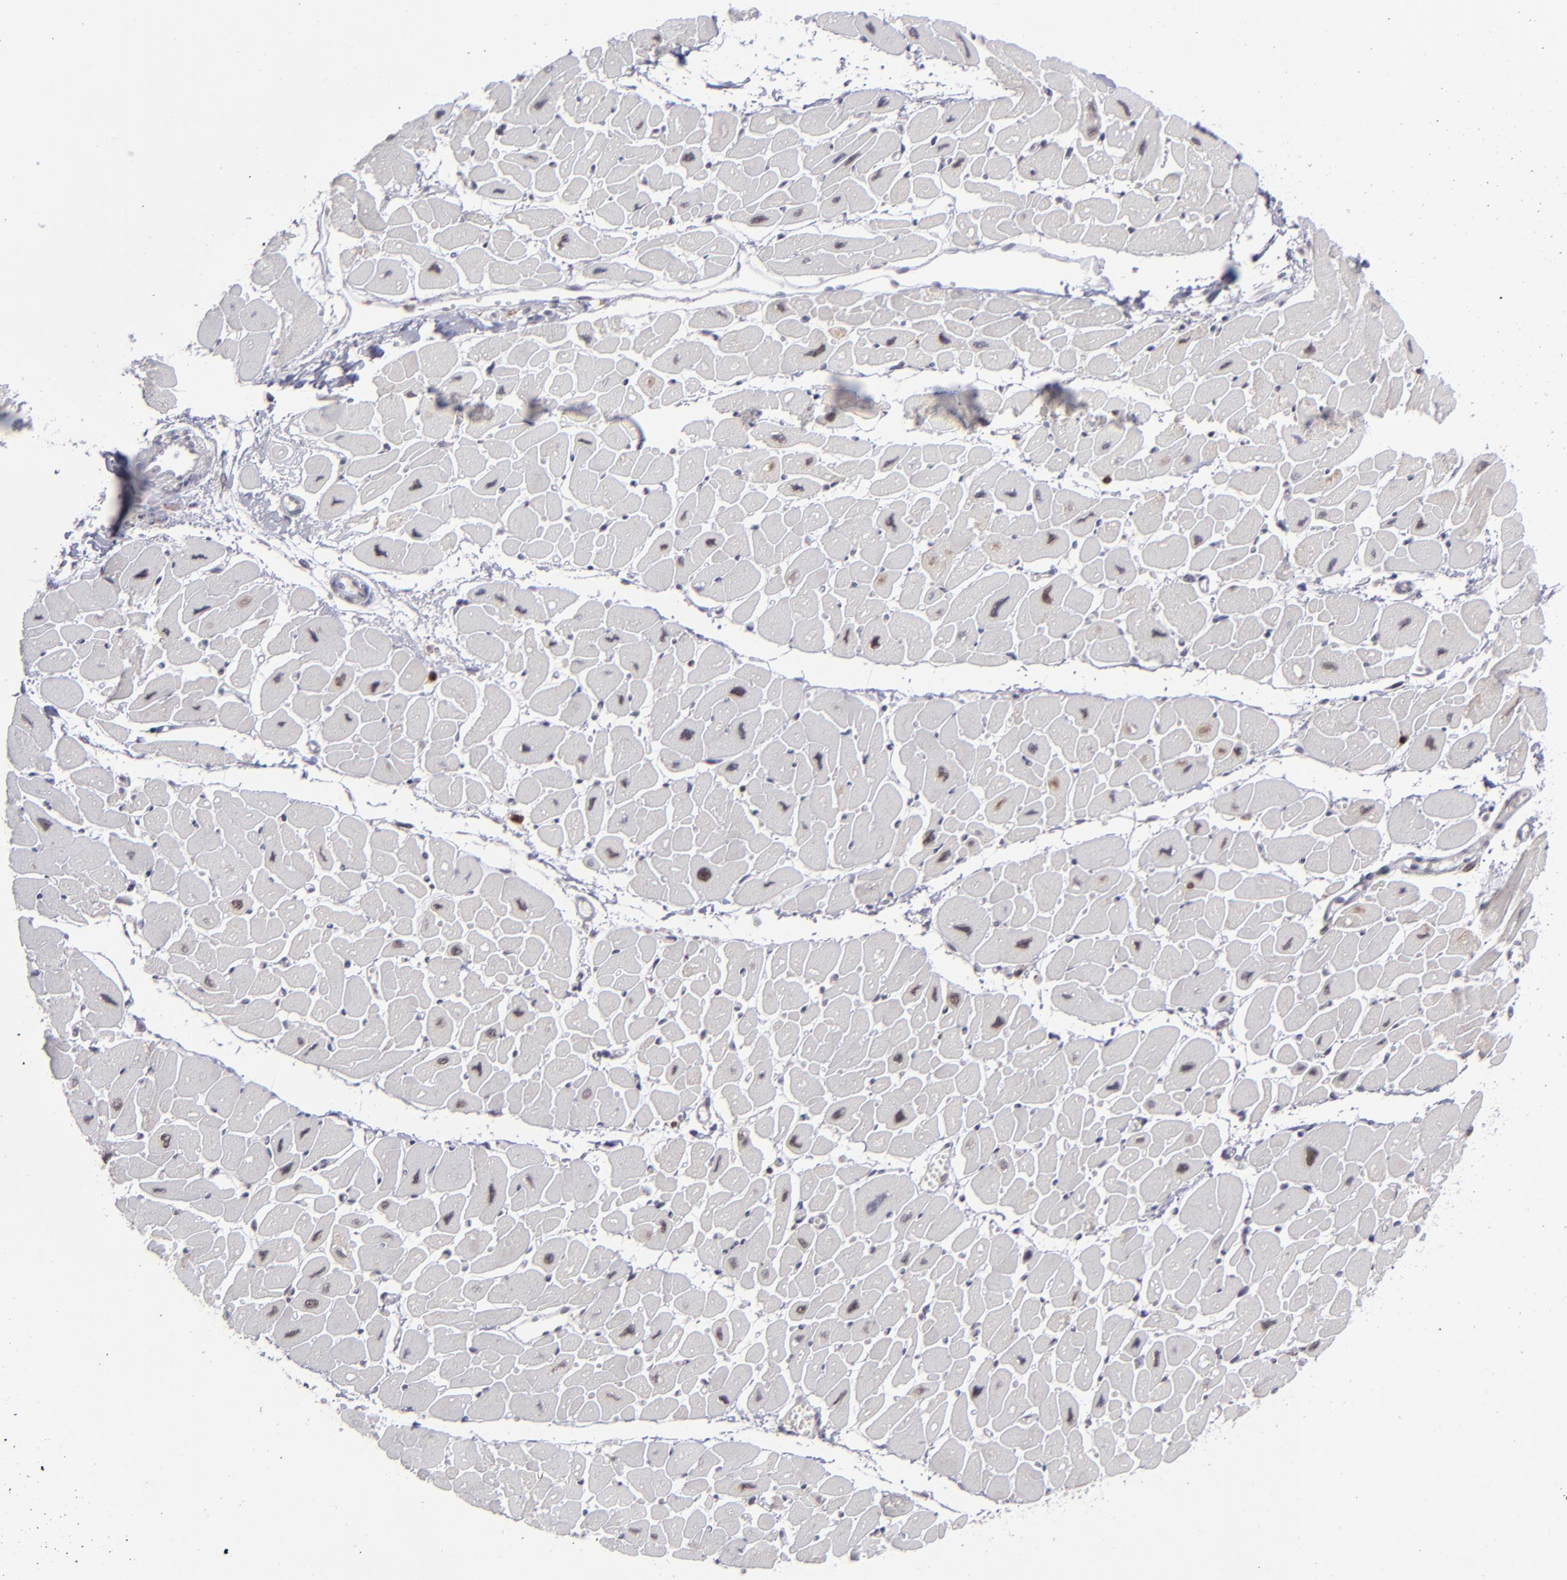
{"staining": {"intensity": "strong", "quantity": "<25%", "location": "nuclear"}, "tissue": "heart muscle", "cell_type": "Cardiomyocytes", "image_type": "normal", "snomed": [{"axis": "morphology", "description": "Normal tissue, NOS"}, {"axis": "topography", "description": "Heart"}], "caption": "Human heart muscle stained with a brown dye shows strong nuclear positive staining in approximately <25% of cardiomyocytes.", "gene": "RREB1", "patient": {"sex": "female", "age": 54}}